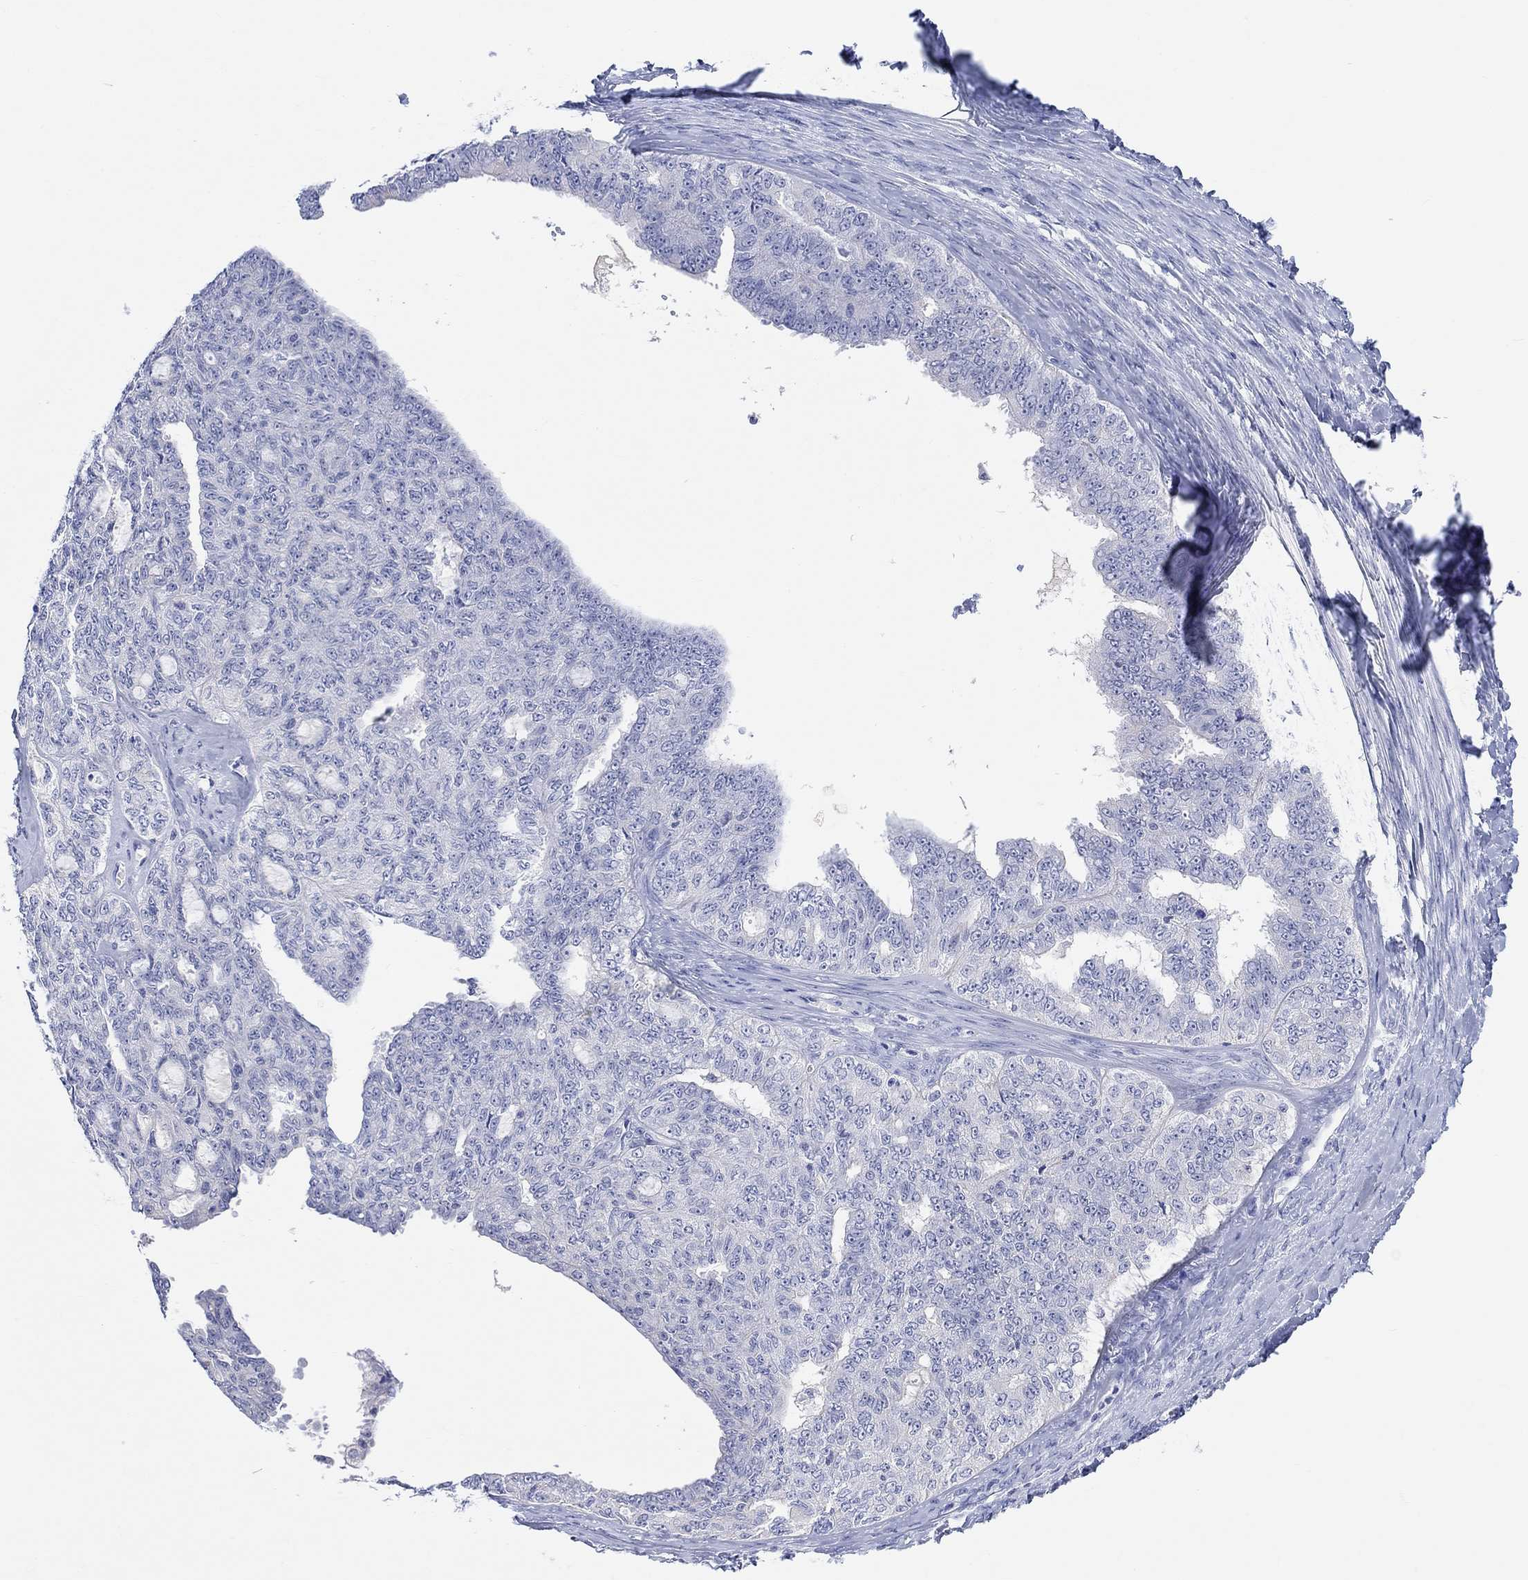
{"staining": {"intensity": "negative", "quantity": "none", "location": "none"}, "tissue": "ovarian cancer", "cell_type": "Tumor cells", "image_type": "cancer", "snomed": [{"axis": "morphology", "description": "Cystadenocarcinoma, serous, NOS"}, {"axis": "topography", "description": "Ovary"}], "caption": "Immunohistochemistry of ovarian serous cystadenocarcinoma displays no staining in tumor cells. (DAB IHC, high magnification).", "gene": "TYR", "patient": {"sex": "female", "age": 71}}